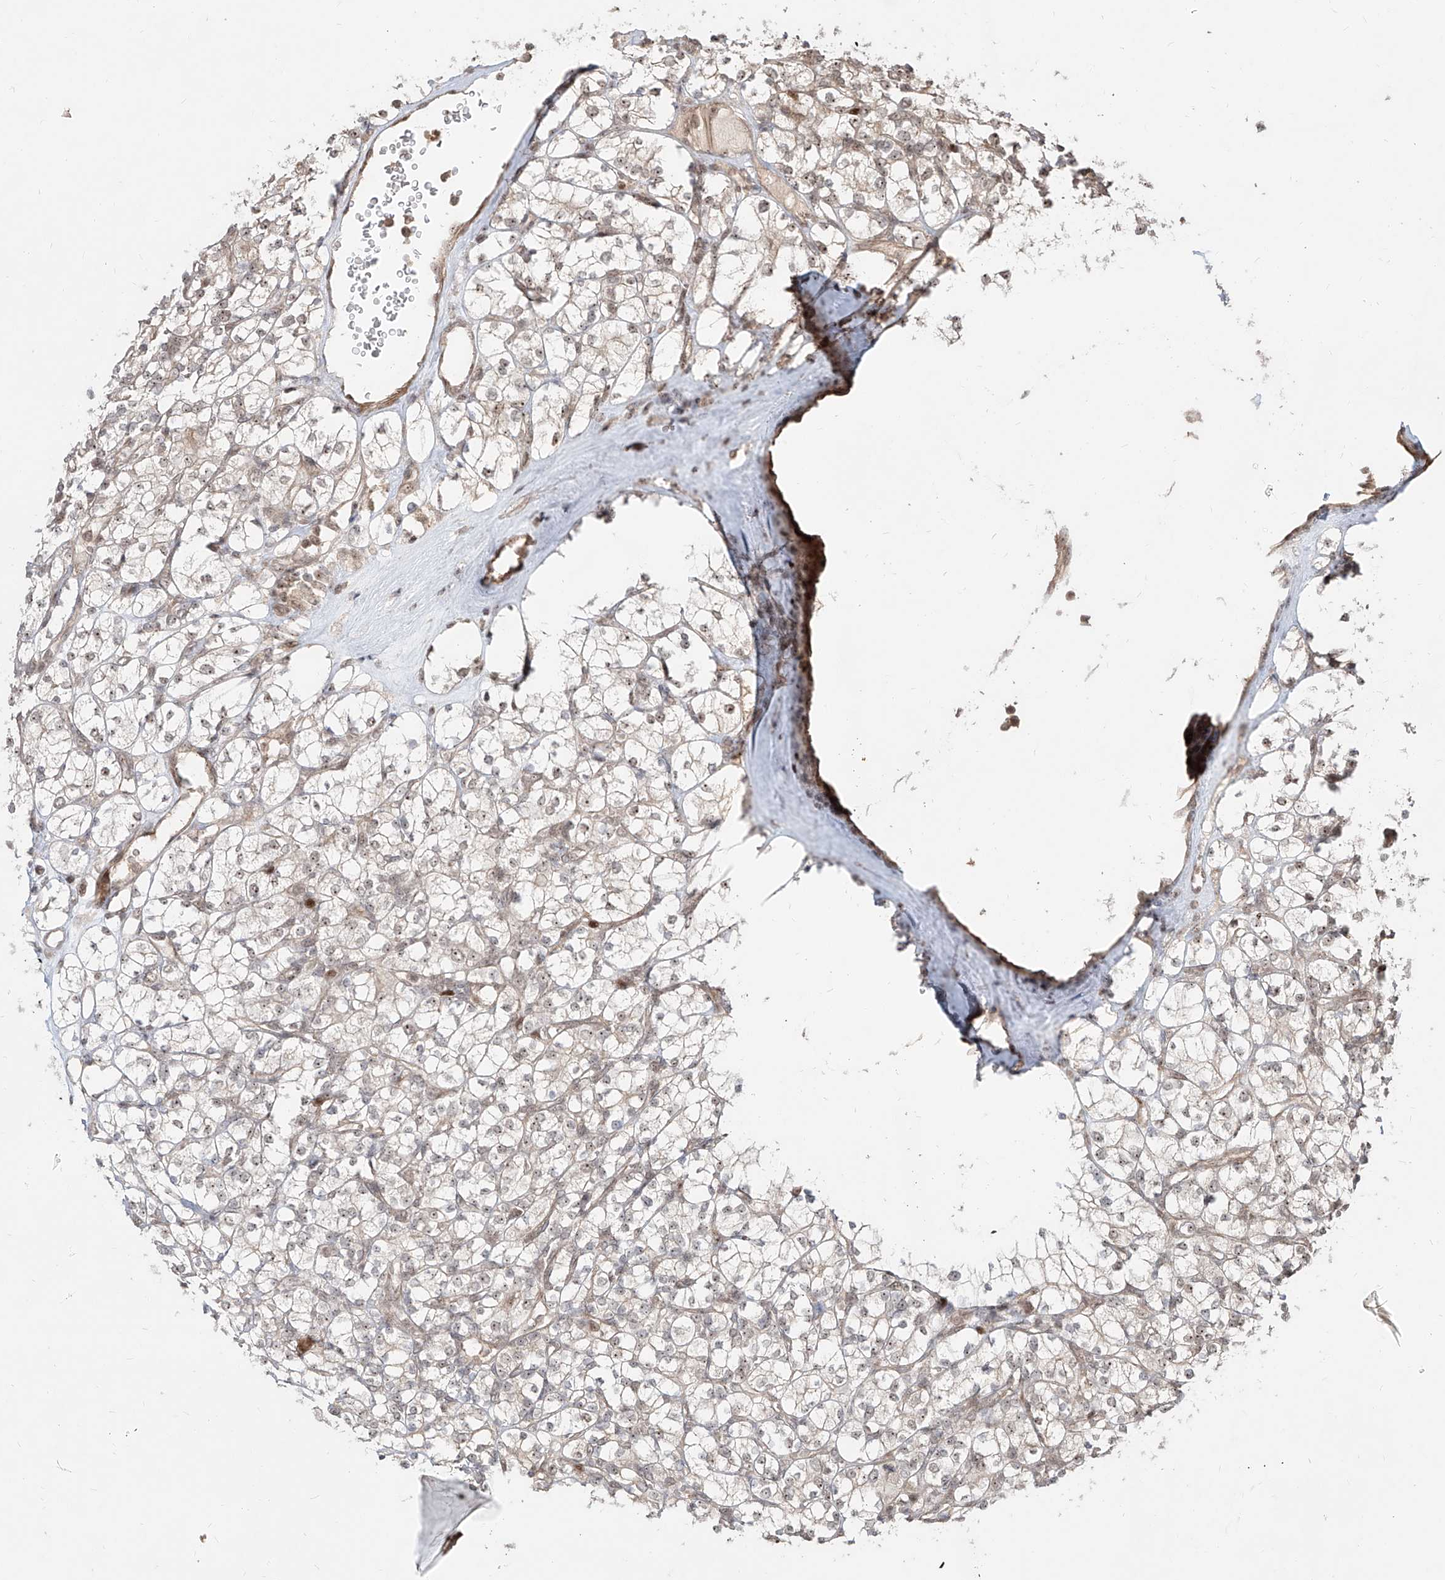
{"staining": {"intensity": "weak", "quantity": "25%-75%", "location": "nuclear"}, "tissue": "renal cancer", "cell_type": "Tumor cells", "image_type": "cancer", "snomed": [{"axis": "morphology", "description": "Adenocarcinoma, NOS"}, {"axis": "topography", "description": "Kidney"}], "caption": "High-power microscopy captured an IHC micrograph of renal adenocarcinoma, revealing weak nuclear staining in approximately 25%-75% of tumor cells.", "gene": "ZNF710", "patient": {"sex": "male", "age": 77}}